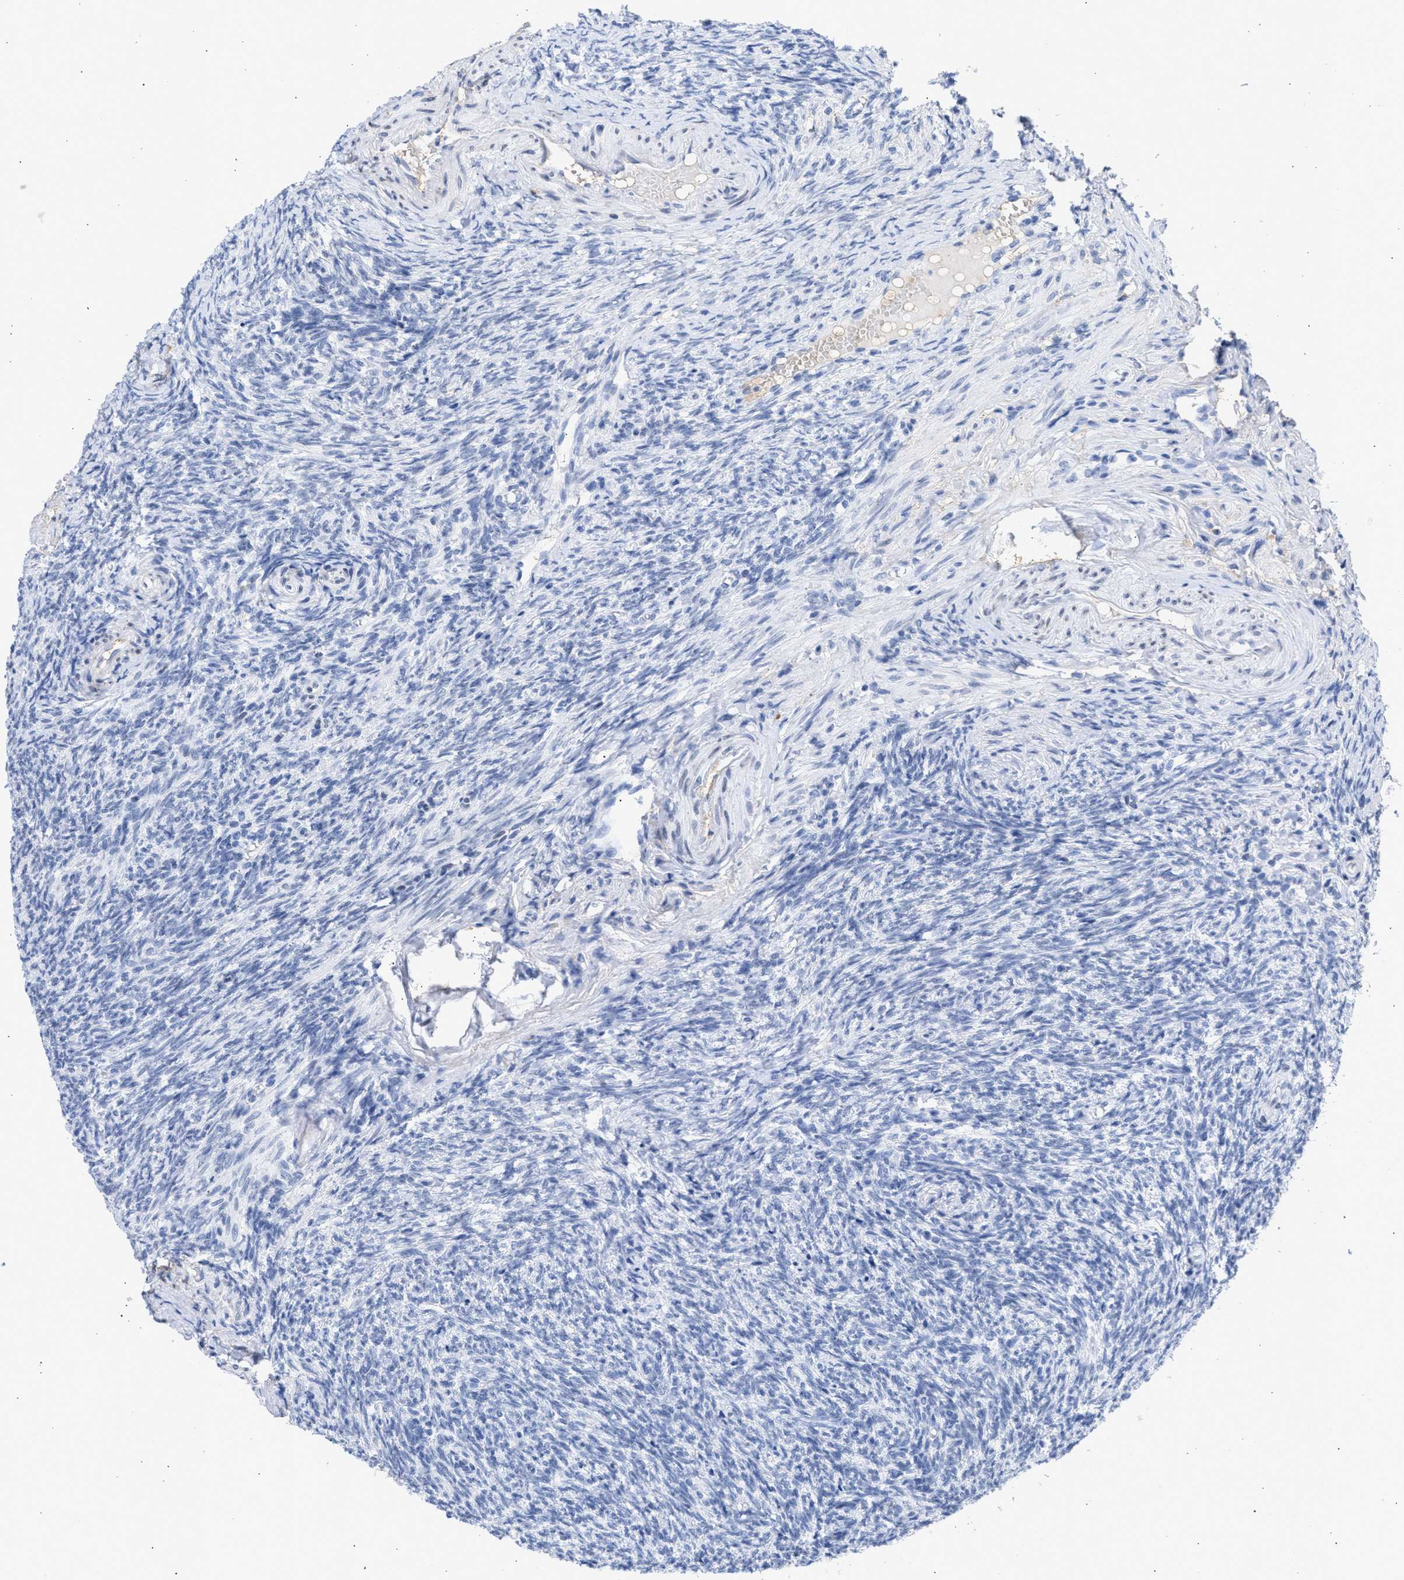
{"staining": {"intensity": "negative", "quantity": "none", "location": "none"}, "tissue": "ovary", "cell_type": "Follicle cells", "image_type": "normal", "snomed": [{"axis": "morphology", "description": "Normal tissue, NOS"}, {"axis": "topography", "description": "Ovary"}], "caption": "The IHC photomicrograph has no significant positivity in follicle cells of ovary. (DAB IHC, high magnification).", "gene": "RSPH1", "patient": {"sex": "female", "age": 41}}